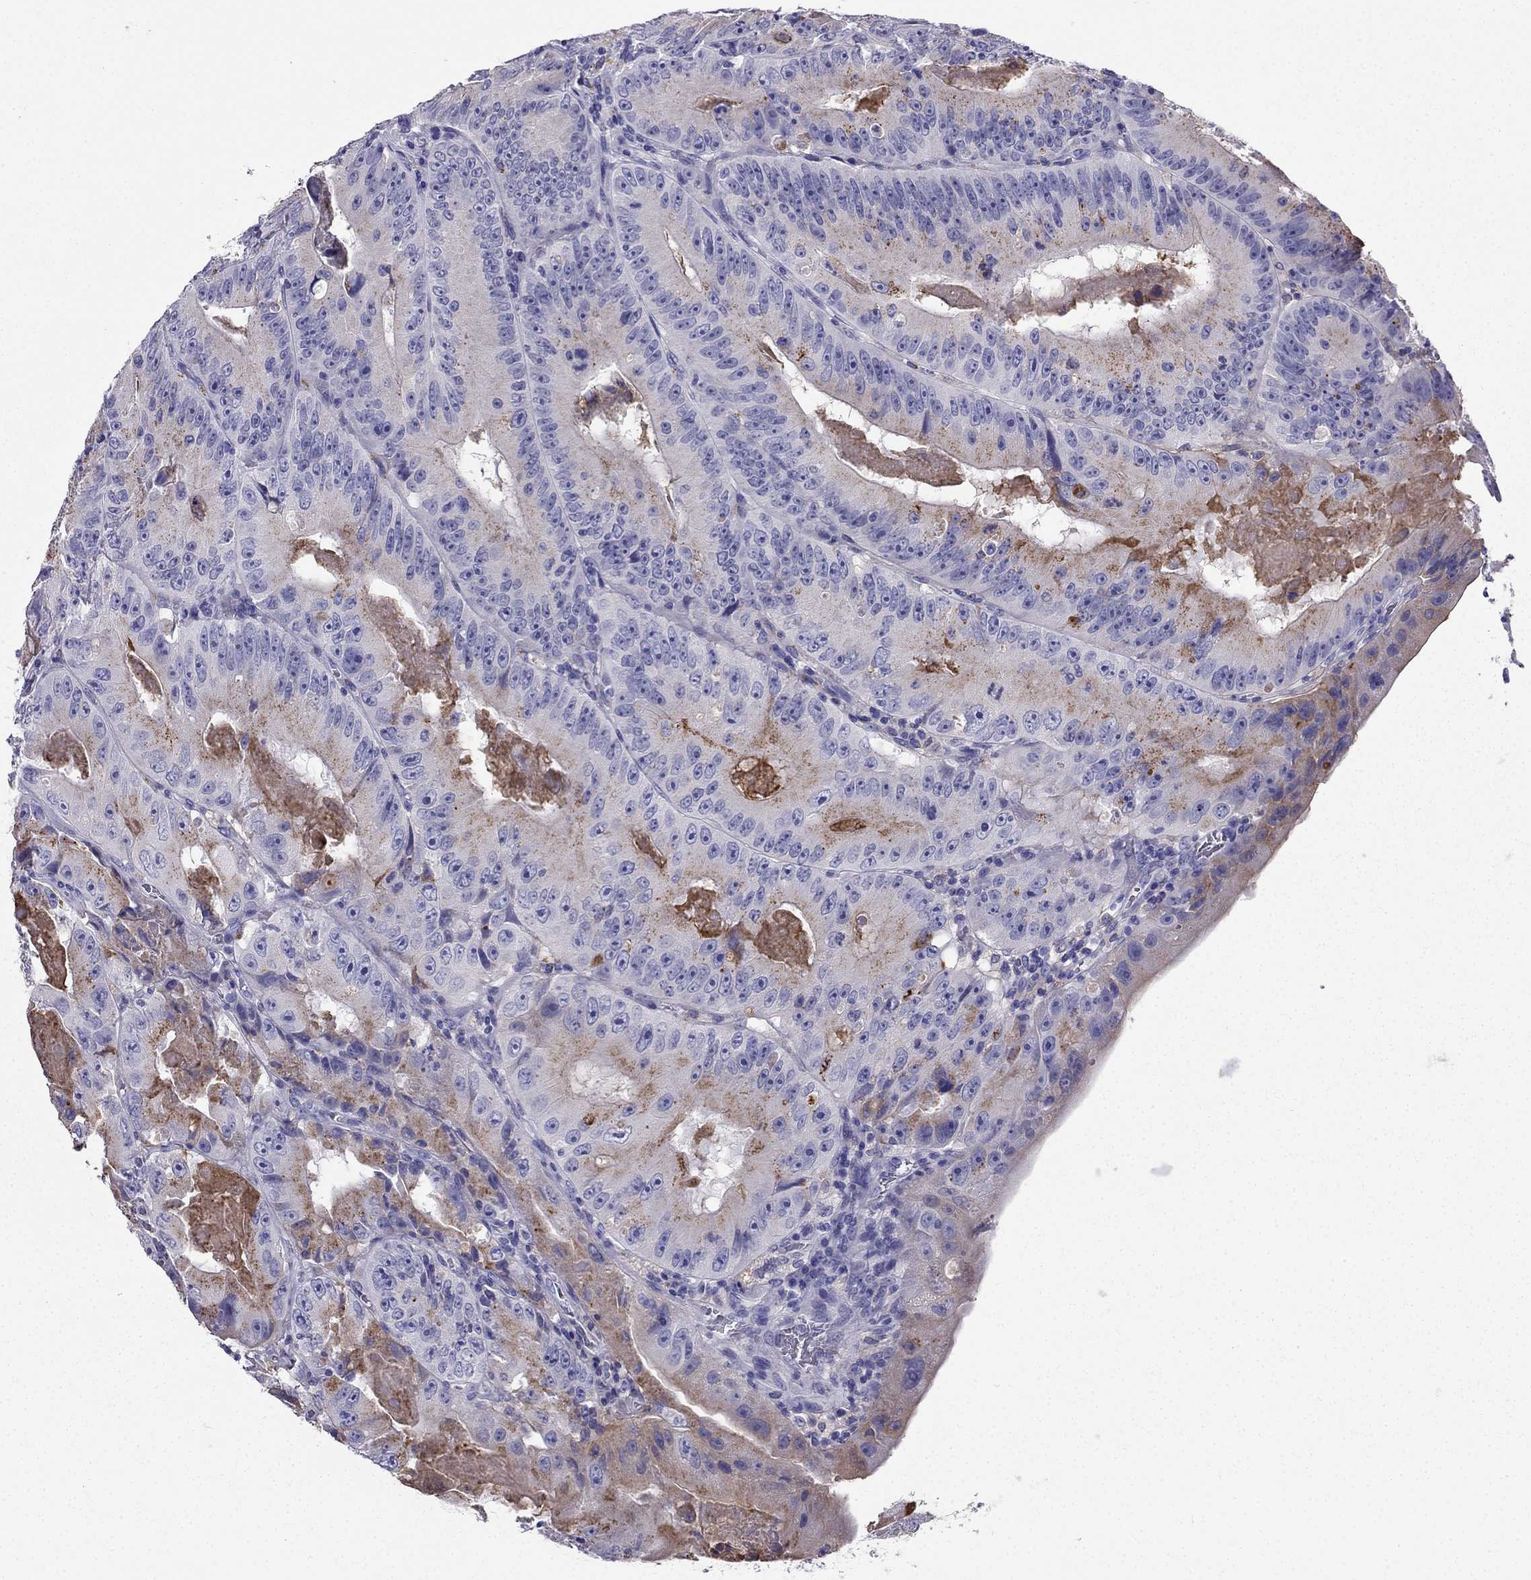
{"staining": {"intensity": "weak", "quantity": "<25%", "location": "cytoplasmic/membranous"}, "tissue": "colorectal cancer", "cell_type": "Tumor cells", "image_type": "cancer", "snomed": [{"axis": "morphology", "description": "Adenocarcinoma, NOS"}, {"axis": "topography", "description": "Colon"}], "caption": "The immunohistochemistry micrograph has no significant positivity in tumor cells of adenocarcinoma (colorectal) tissue.", "gene": "PTH", "patient": {"sex": "female", "age": 86}}